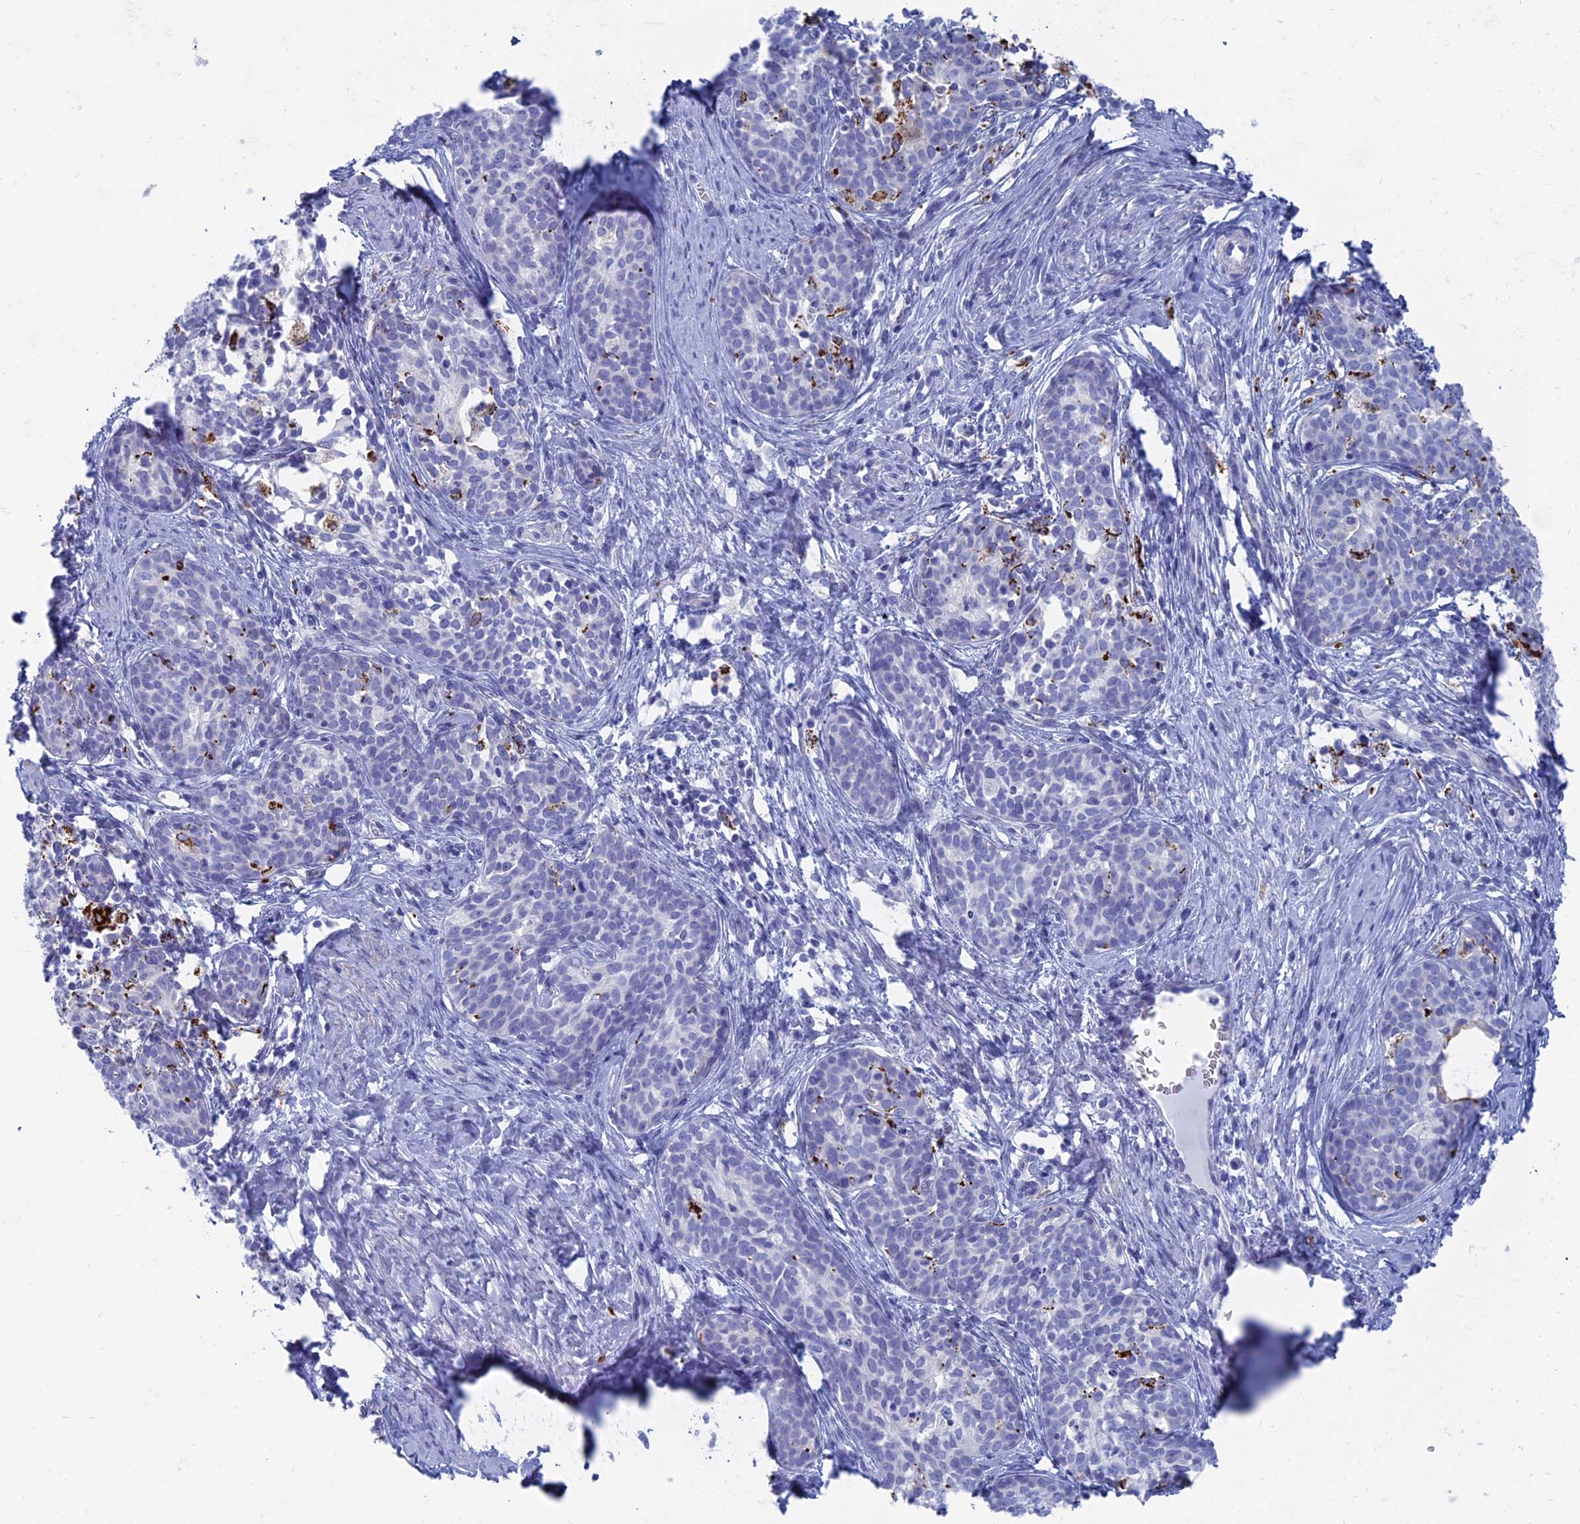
{"staining": {"intensity": "negative", "quantity": "none", "location": "none"}, "tissue": "cervical cancer", "cell_type": "Tumor cells", "image_type": "cancer", "snomed": [{"axis": "morphology", "description": "Squamous cell carcinoma, NOS"}, {"axis": "topography", "description": "Cervix"}], "caption": "There is no significant positivity in tumor cells of cervical squamous cell carcinoma.", "gene": "ALMS1", "patient": {"sex": "female", "age": 52}}